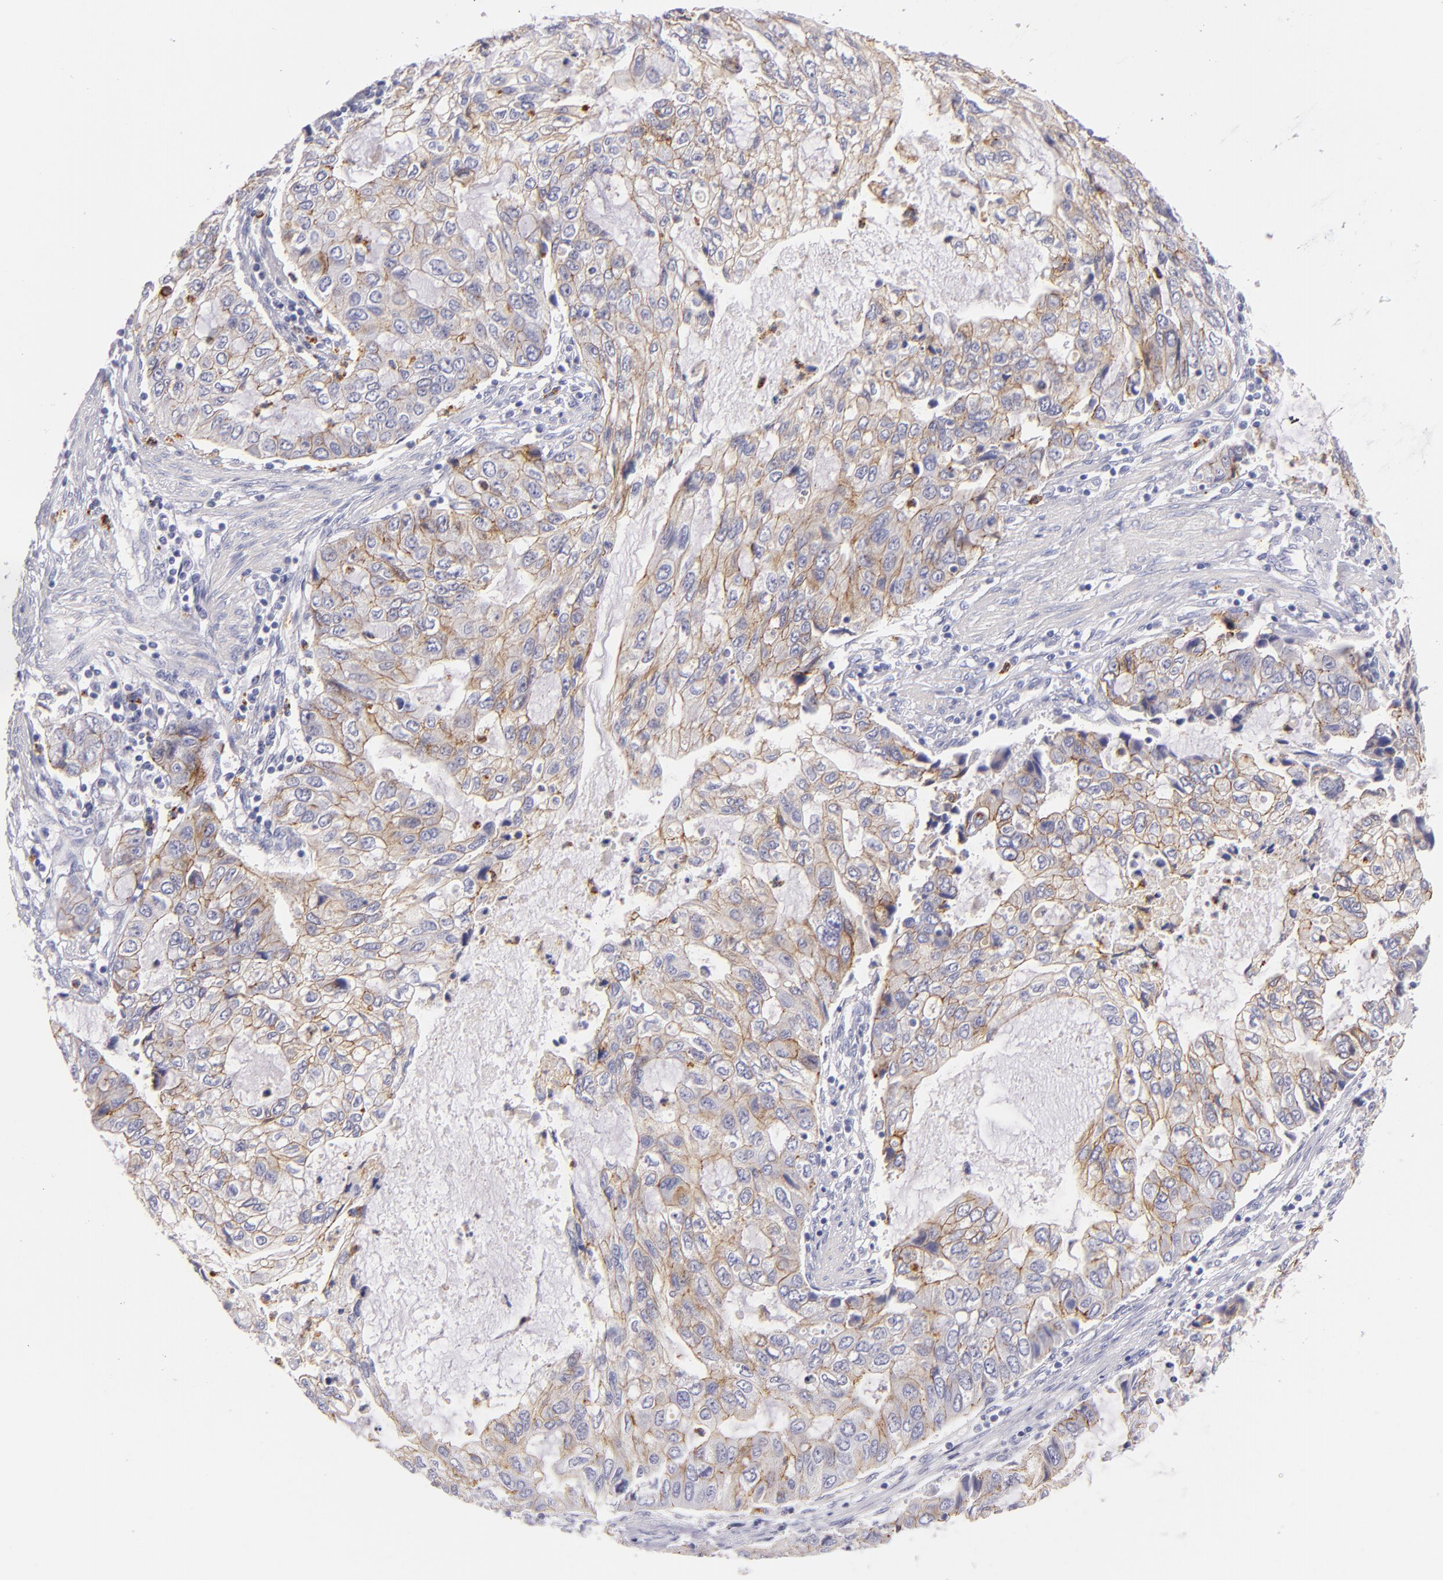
{"staining": {"intensity": "moderate", "quantity": "25%-75%", "location": "cytoplasmic/membranous"}, "tissue": "stomach cancer", "cell_type": "Tumor cells", "image_type": "cancer", "snomed": [{"axis": "morphology", "description": "Adenocarcinoma, NOS"}, {"axis": "topography", "description": "Stomach, upper"}], "caption": "Stomach cancer (adenocarcinoma) stained with DAB (3,3'-diaminobenzidine) IHC shows medium levels of moderate cytoplasmic/membranous positivity in approximately 25%-75% of tumor cells.", "gene": "CDH3", "patient": {"sex": "female", "age": 52}}